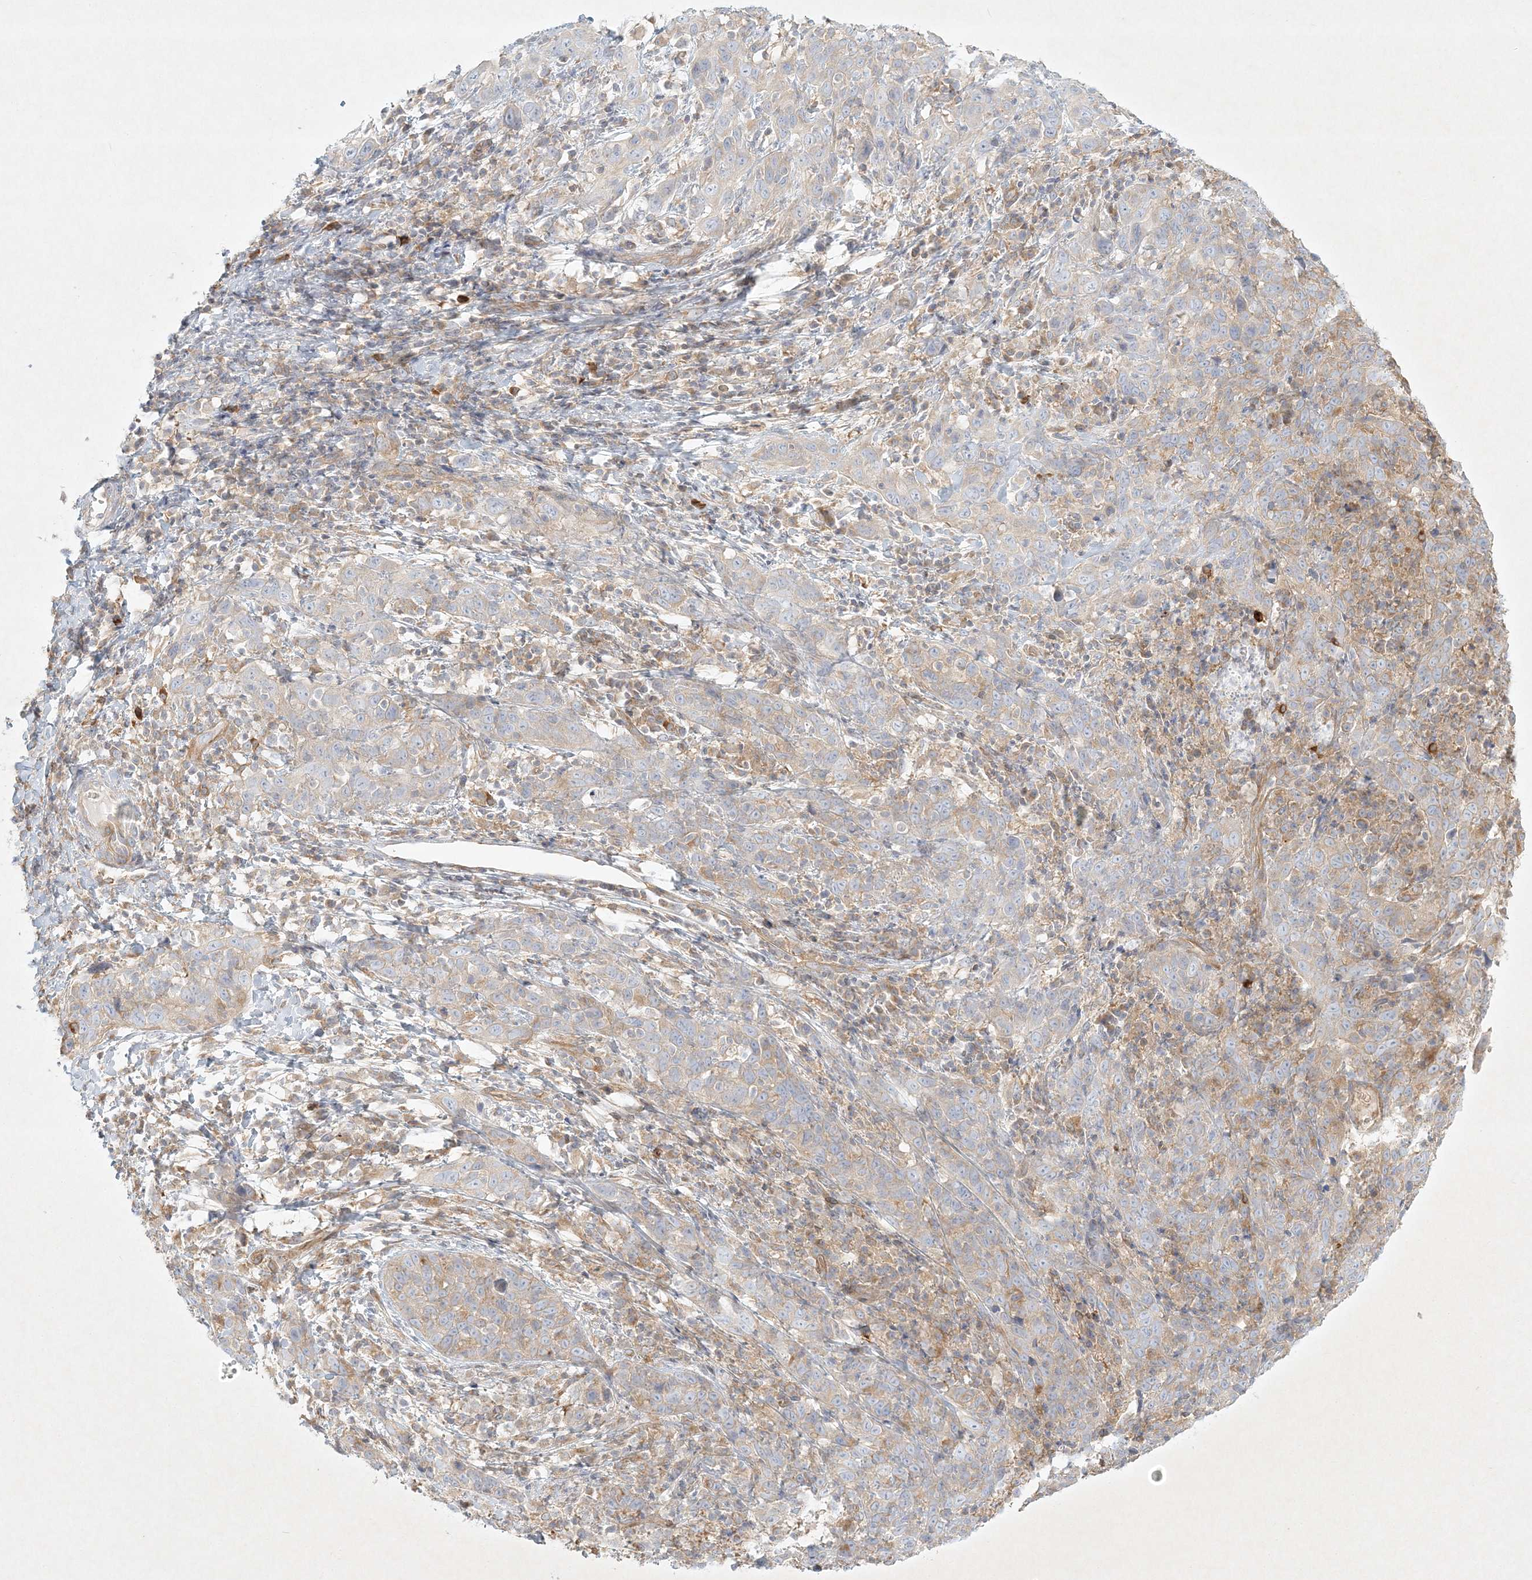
{"staining": {"intensity": "weak", "quantity": "<25%", "location": "cytoplasmic/membranous"}, "tissue": "cervical cancer", "cell_type": "Tumor cells", "image_type": "cancer", "snomed": [{"axis": "morphology", "description": "Squamous cell carcinoma, NOS"}, {"axis": "topography", "description": "Cervix"}], "caption": "The photomicrograph exhibits no staining of tumor cells in cervical cancer.", "gene": "STK11IP", "patient": {"sex": "female", "age": 46}}